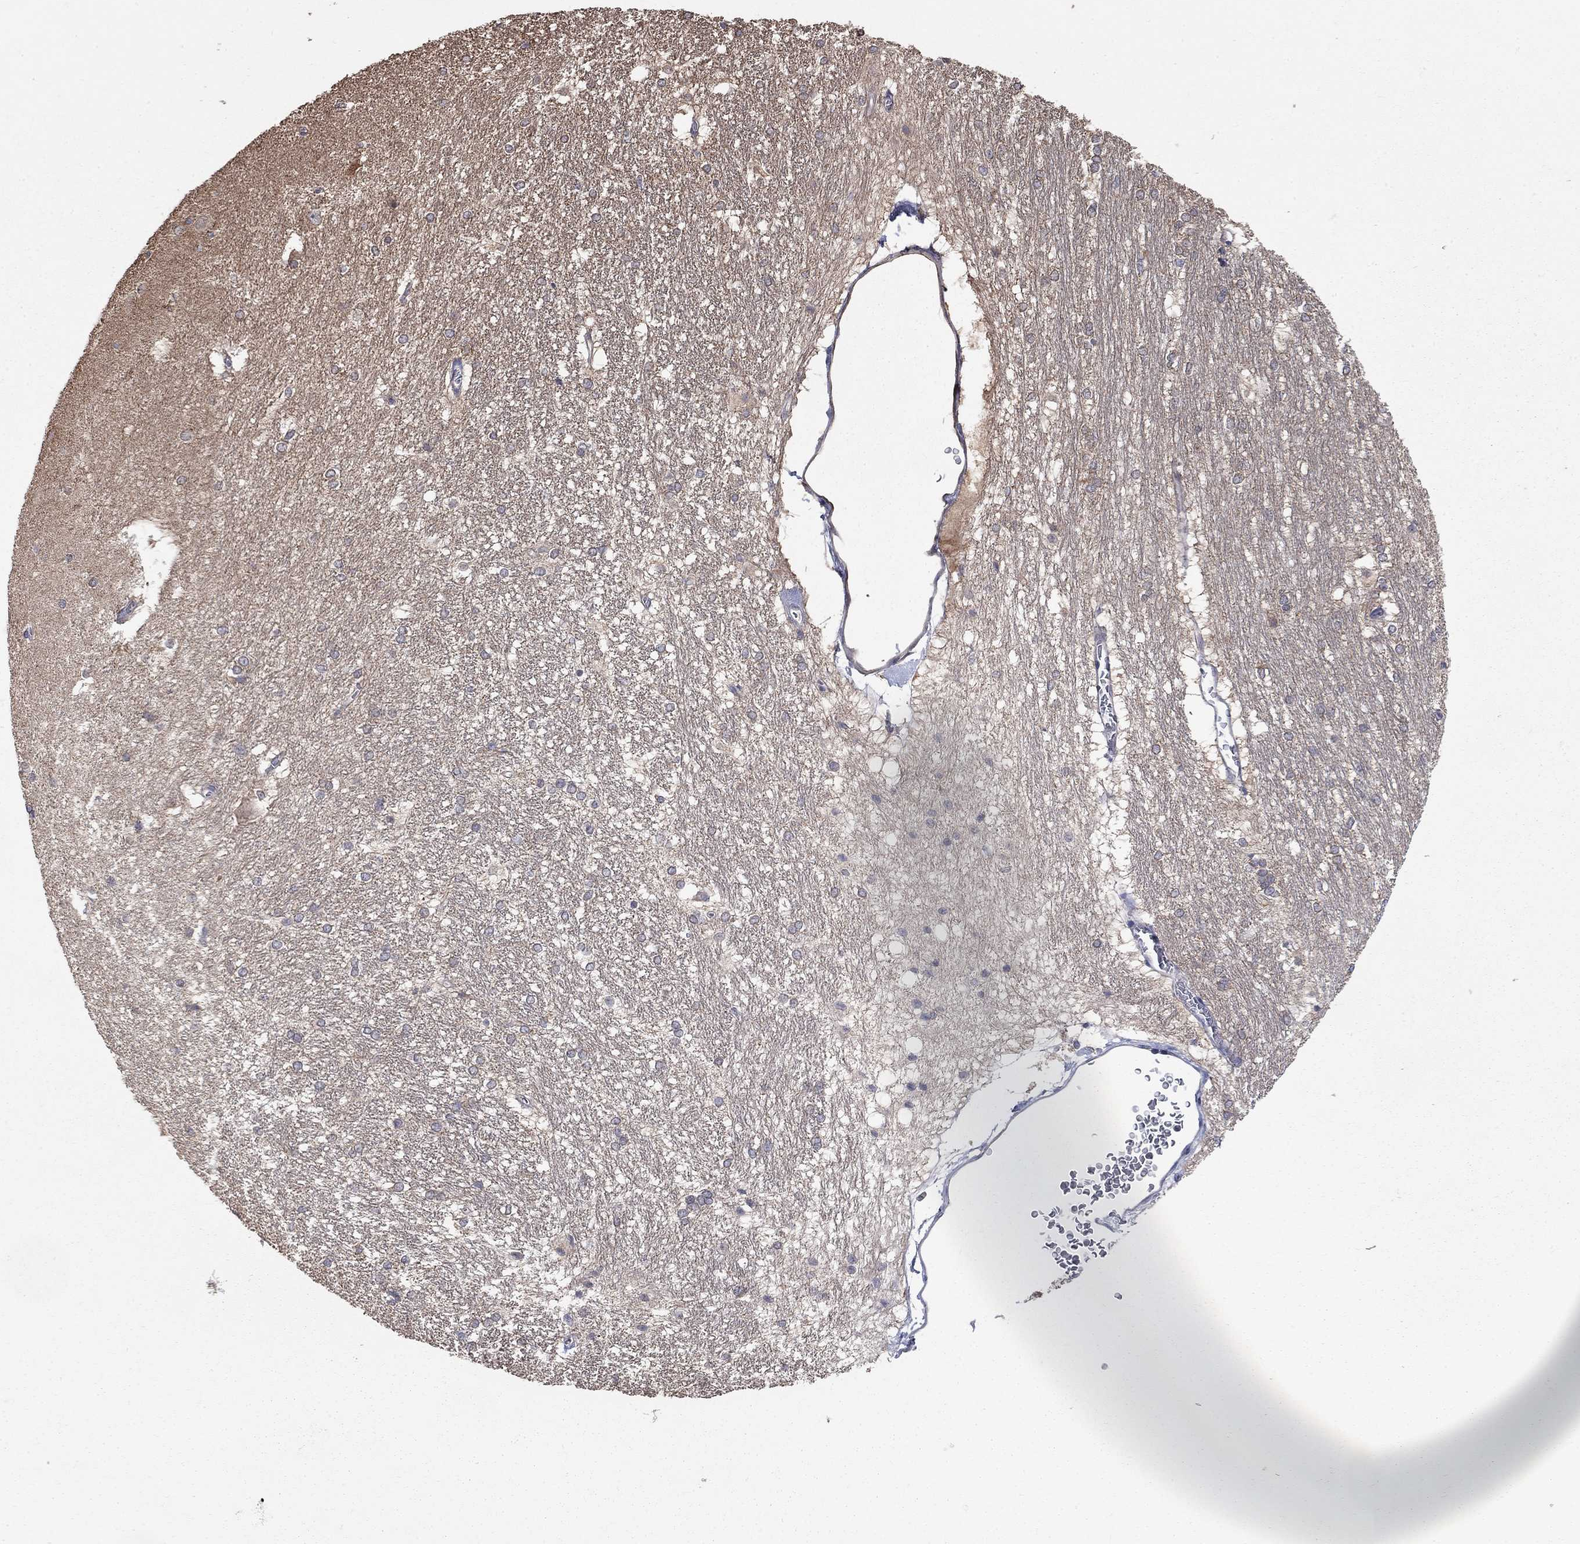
{"staining": {"intensity": "negative", "quantity": "none", "location": "none"}, "tissue": "hippocampus", "cell_type": "Glial cells", "image_type": "normal", "snomed": [{"axis": "morphology", "description": "Normal tissue, NOS"}, {"axis": "topography", "description": "Cerebral cortex"}, {"axis": "topography", "description": "Hippocampus"}], "caption": "IHC image of benign hippocampus stained for a protein (brown), which exhibits no positivity in glial cells.", "gene": "WASF3", "patient": {"sex": "female", "age": 19}}